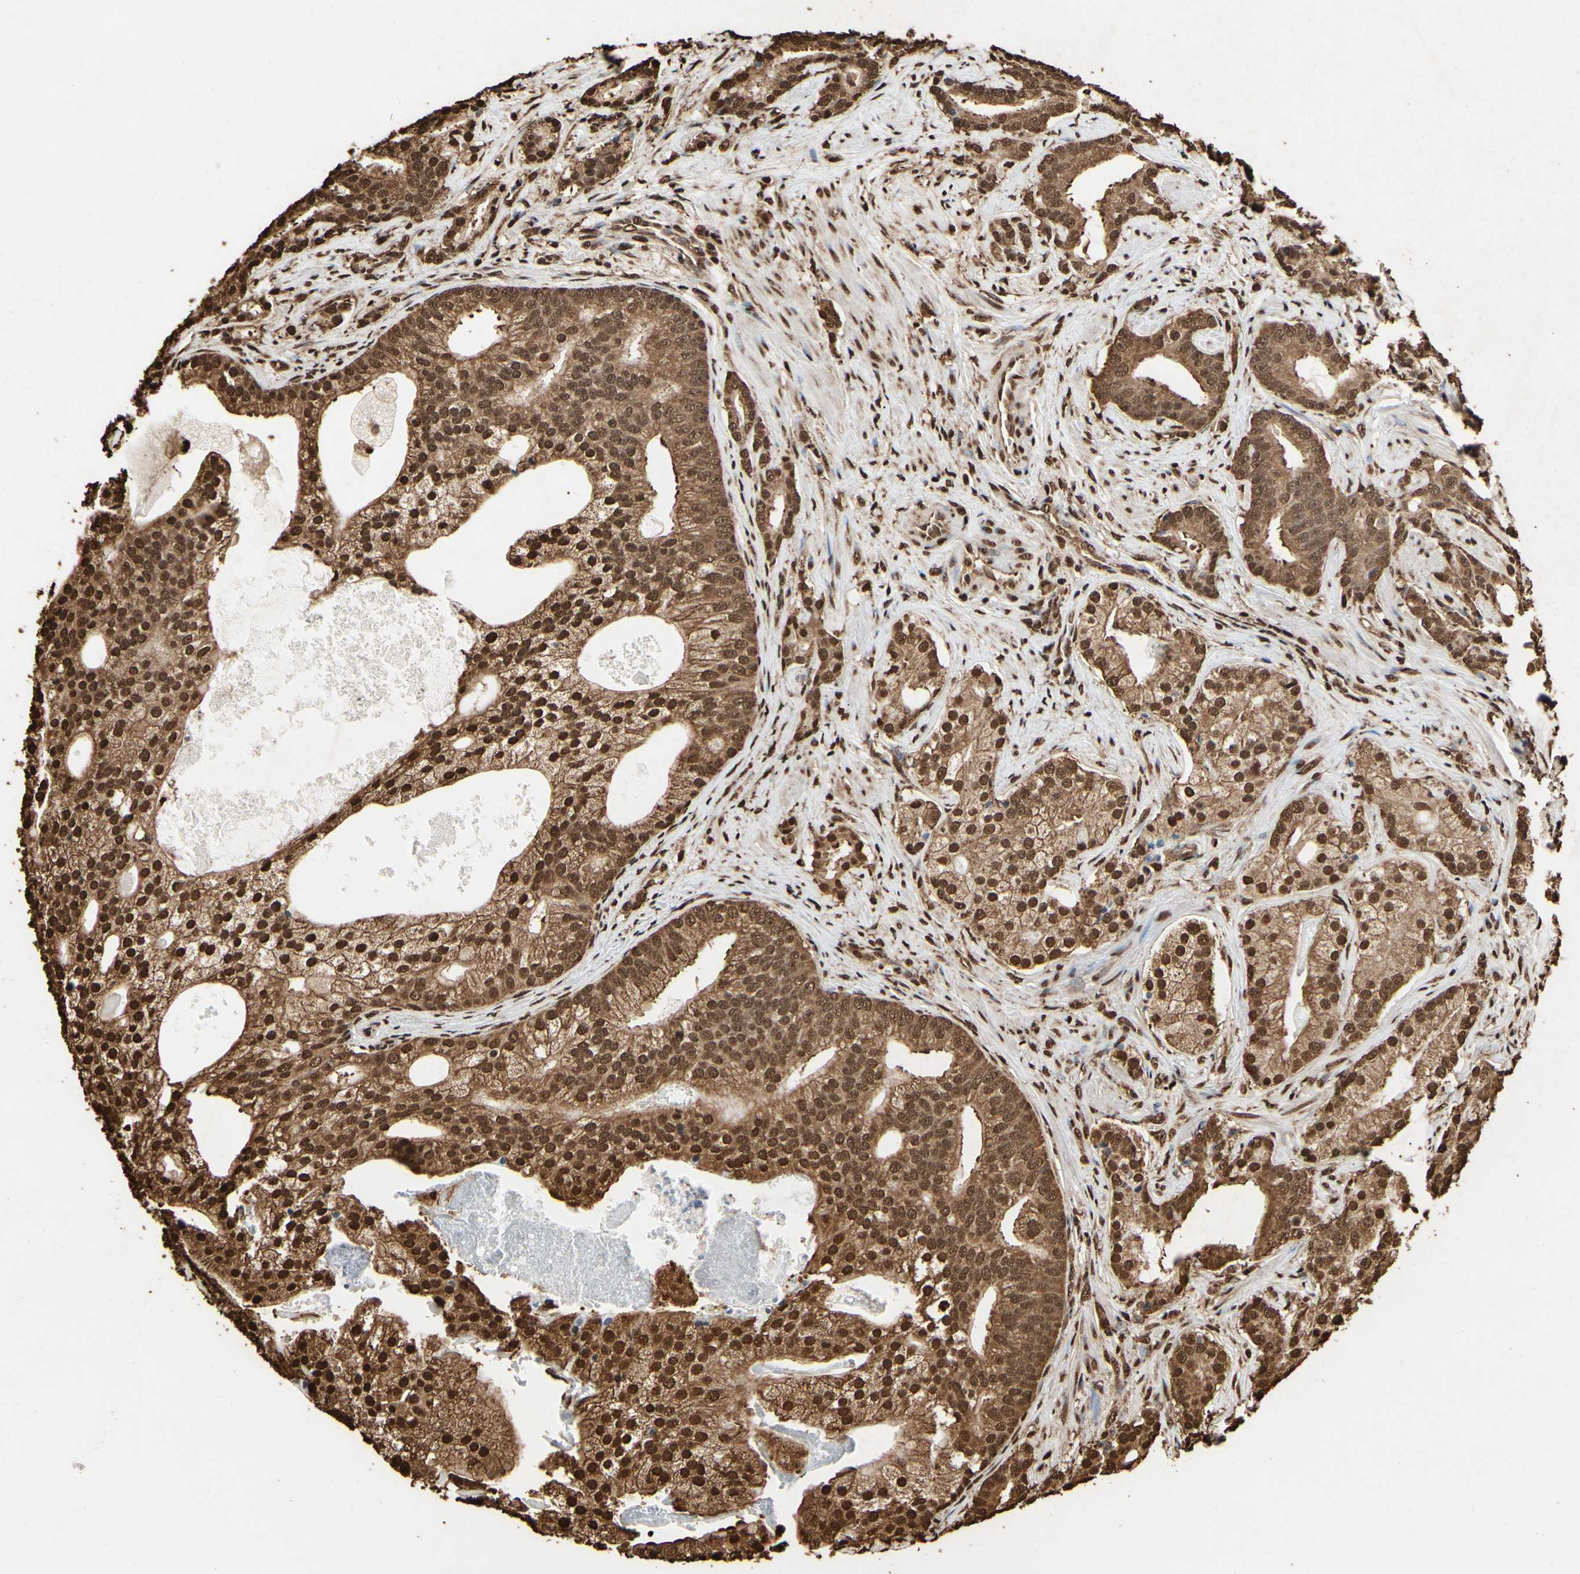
{"staining": {"intensity": "strong", "quantity": ">75%", "location": "cytoplasmic/membranous,nuclear"}, "tissue": "prostate cancer", "cell_type": "Tumor cells", "image_type": "cancer", "snomed": [{"axis": "morphology", "description": "Adenocarcinoma, Low grade"}, {"axis": "topography", "description": "Prostate"}], "caption": "The histopathology image shows a brown stain indicating the presence of a protein in the cytoplasmic/membranous and nuclear of tumor cells in low-grade adenocarcinoma (prostate).", "gene": "HNRNPK", "patient": {"sex": "male", "age": 58}}